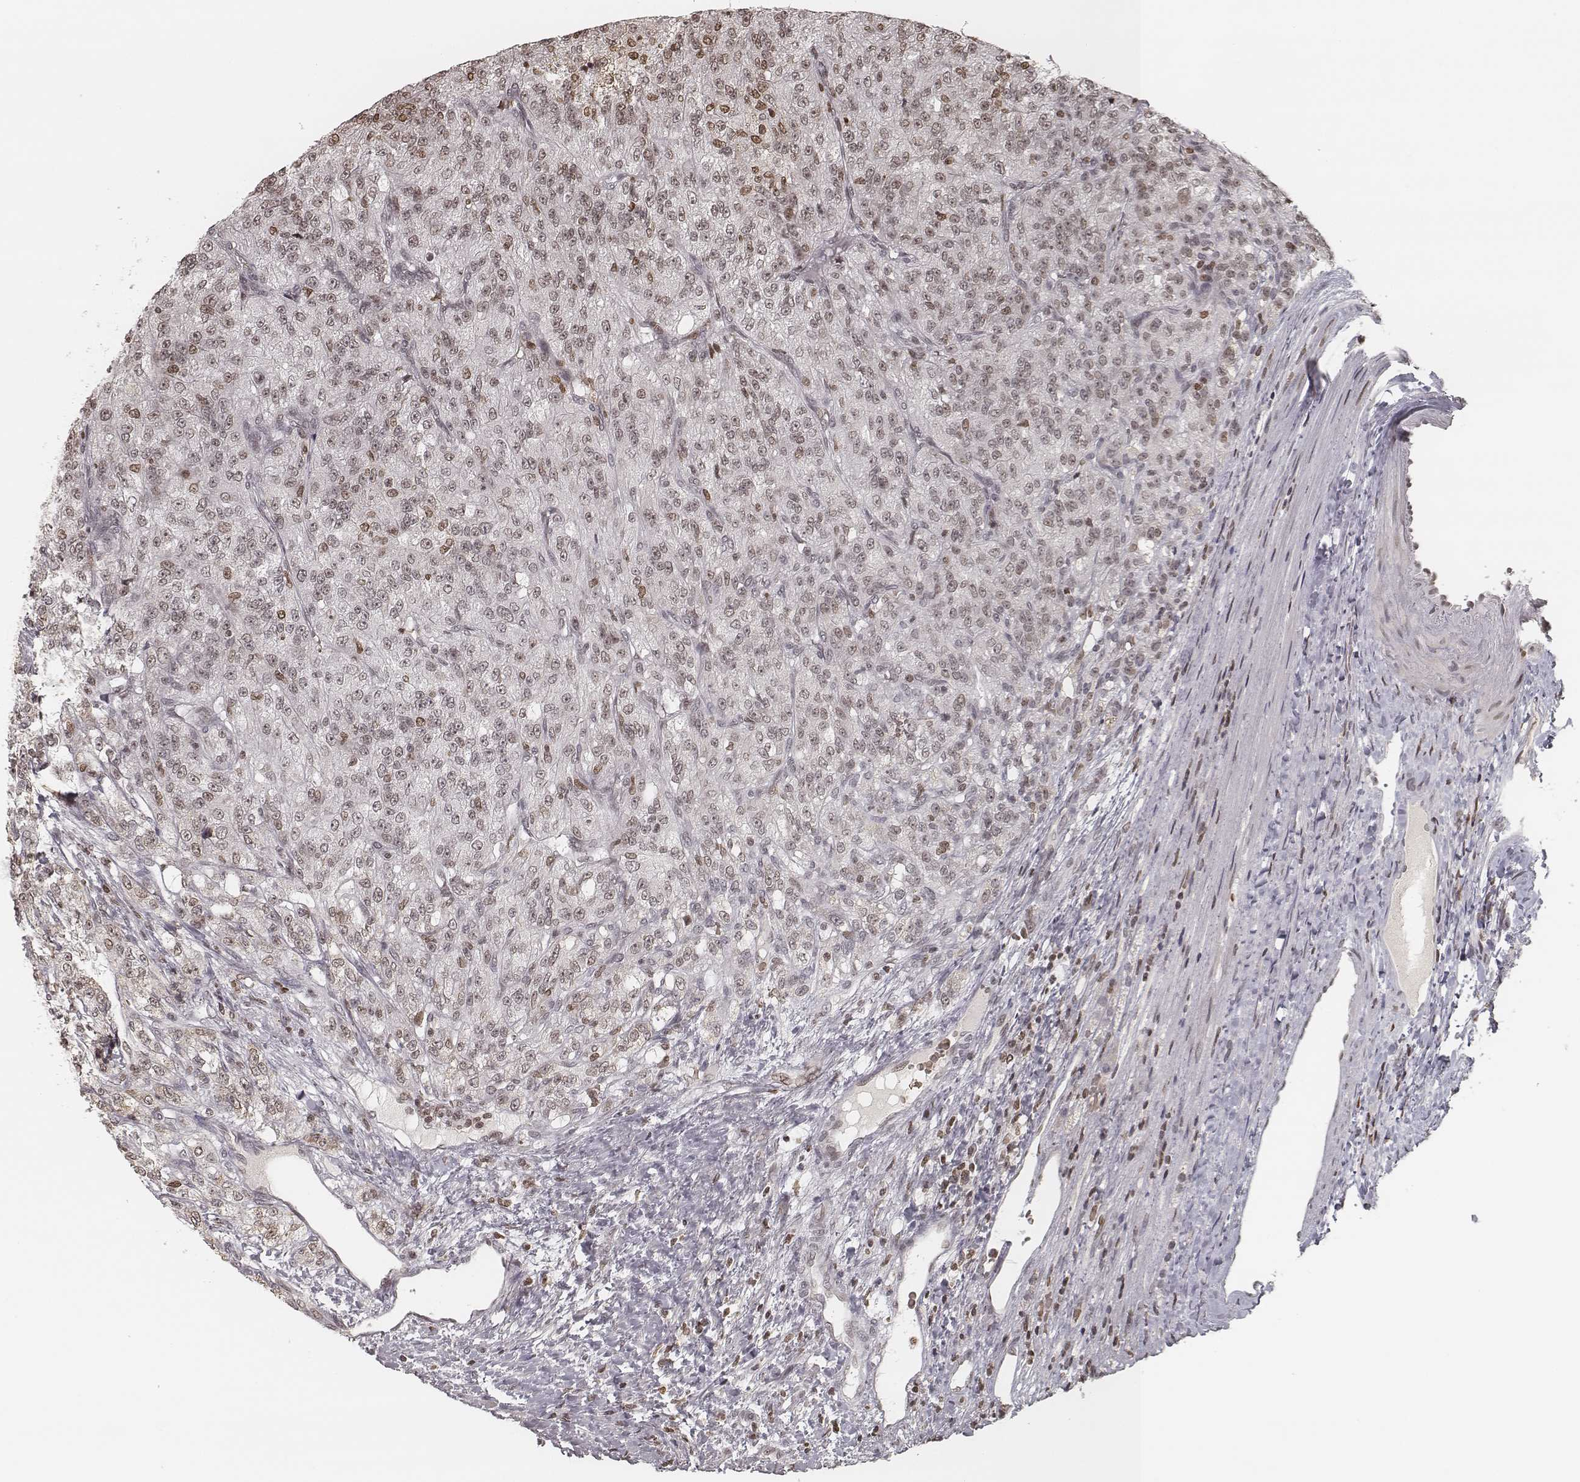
{"staining": {"intensity": "weak", "quantity": "<25%", "location": "nuclear"}, "tissue": "renal cancer", "cell_type": "Tumor cells", "image_type": "cancer", "snomed": [{"axis": "morphology", "description": "Adenocarcinoma, NOS"}, {"axis": "topography", "description": "Kidney"}], "caption": "IHC histopathology image of human adenocarcinoma (renal) stained for a protein (brown), which shows no staining in tumor cells.", "gene": "HMGA2", "patient": {"sex": "female", "age": 63}}